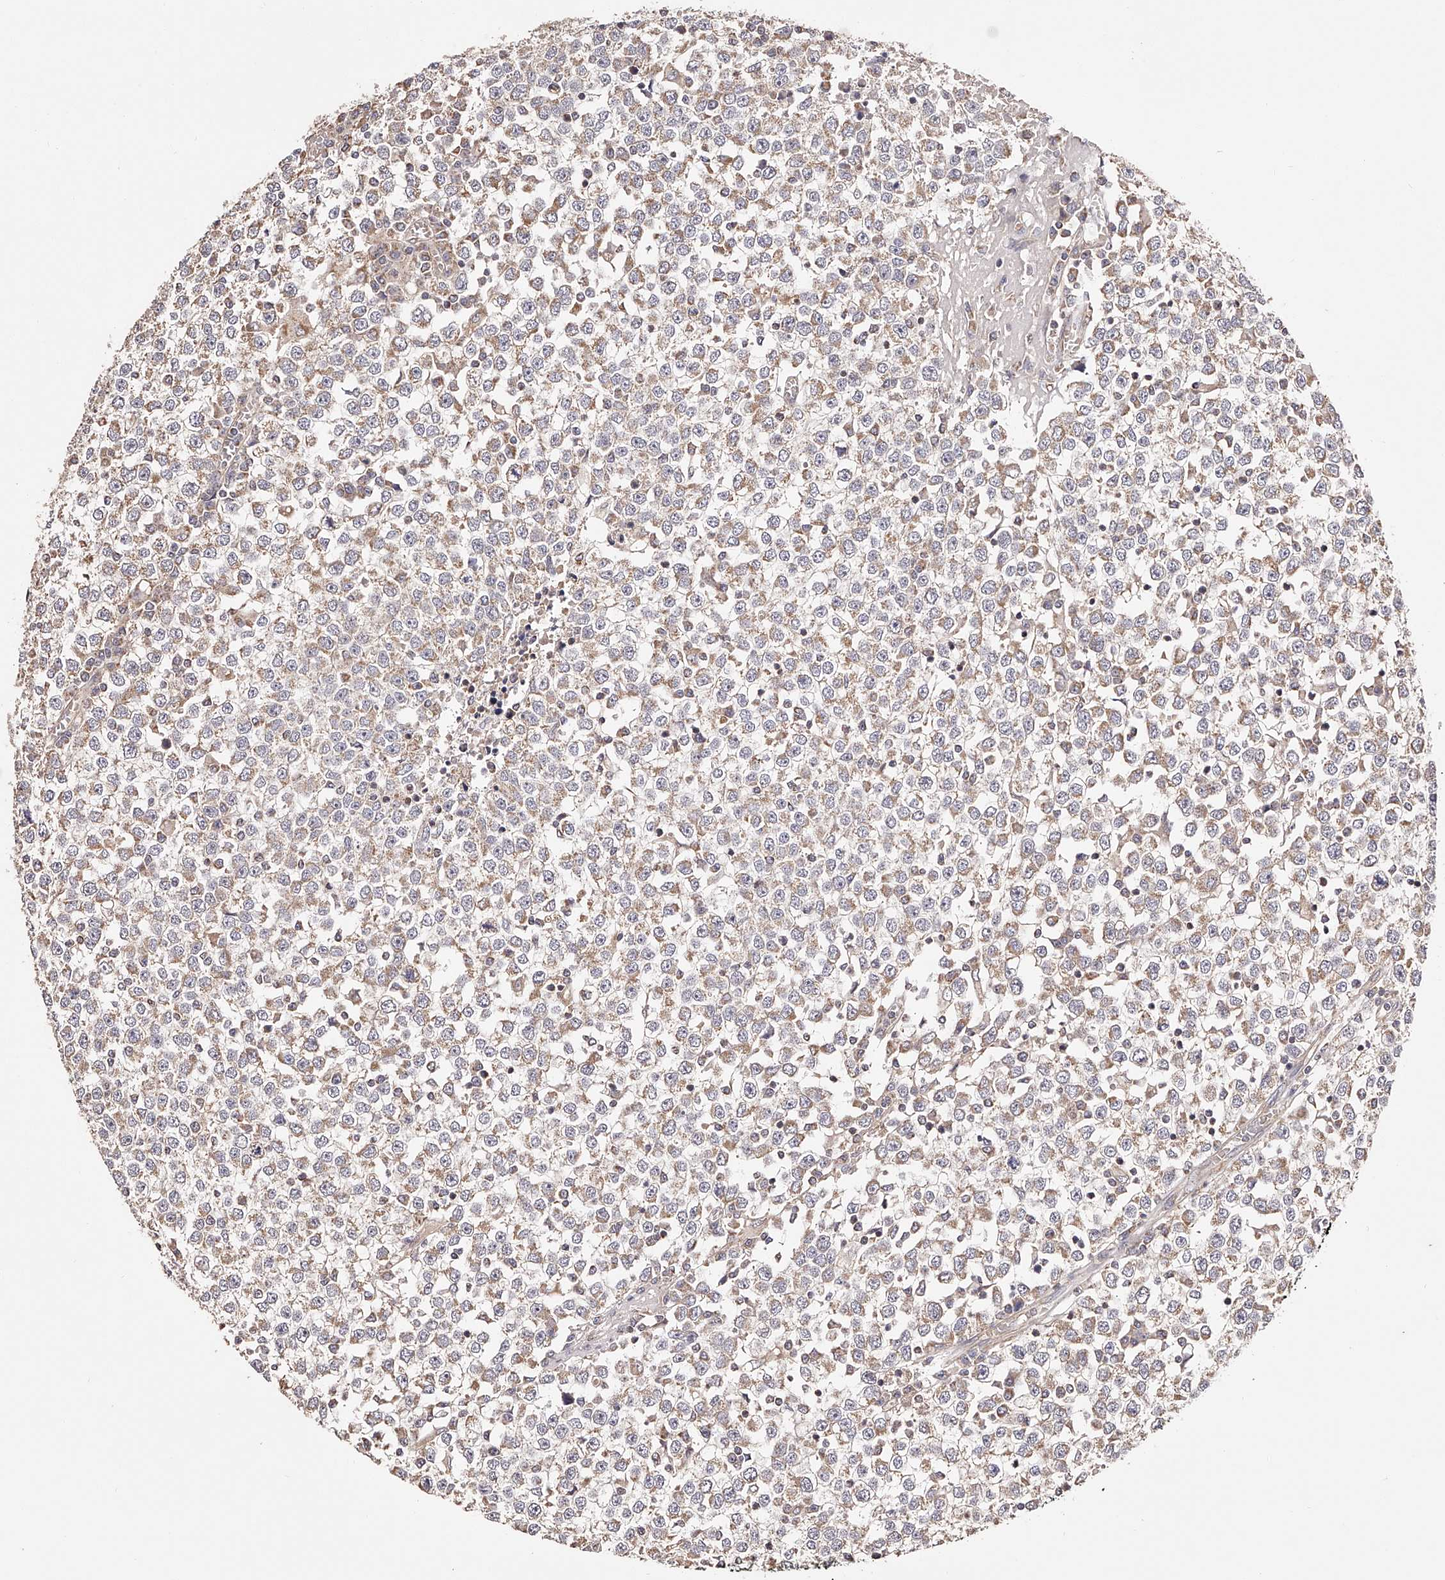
{"staining": {"intensity": "weak", "quantity": "25%-75%", "location": "cytoplasmic/membranous"}, "tissue": "testis cancer", "cell_type": "Tumor cells", "image_type": "cancer", "snomed": [{"axis": "morphology", "description": "Seminoma, NOS"}, {"axis": "topography", "description": "Testis"}], "caption": "An immunohistochemistry histopathology image of tumor tissue is shown. Protein staining in brown labels weak cytoplasmic/membranous positivity in seminoma (testis) within tumor cells.", "gene": "USP21", "patient": {"sex": "male", "age": 65}}